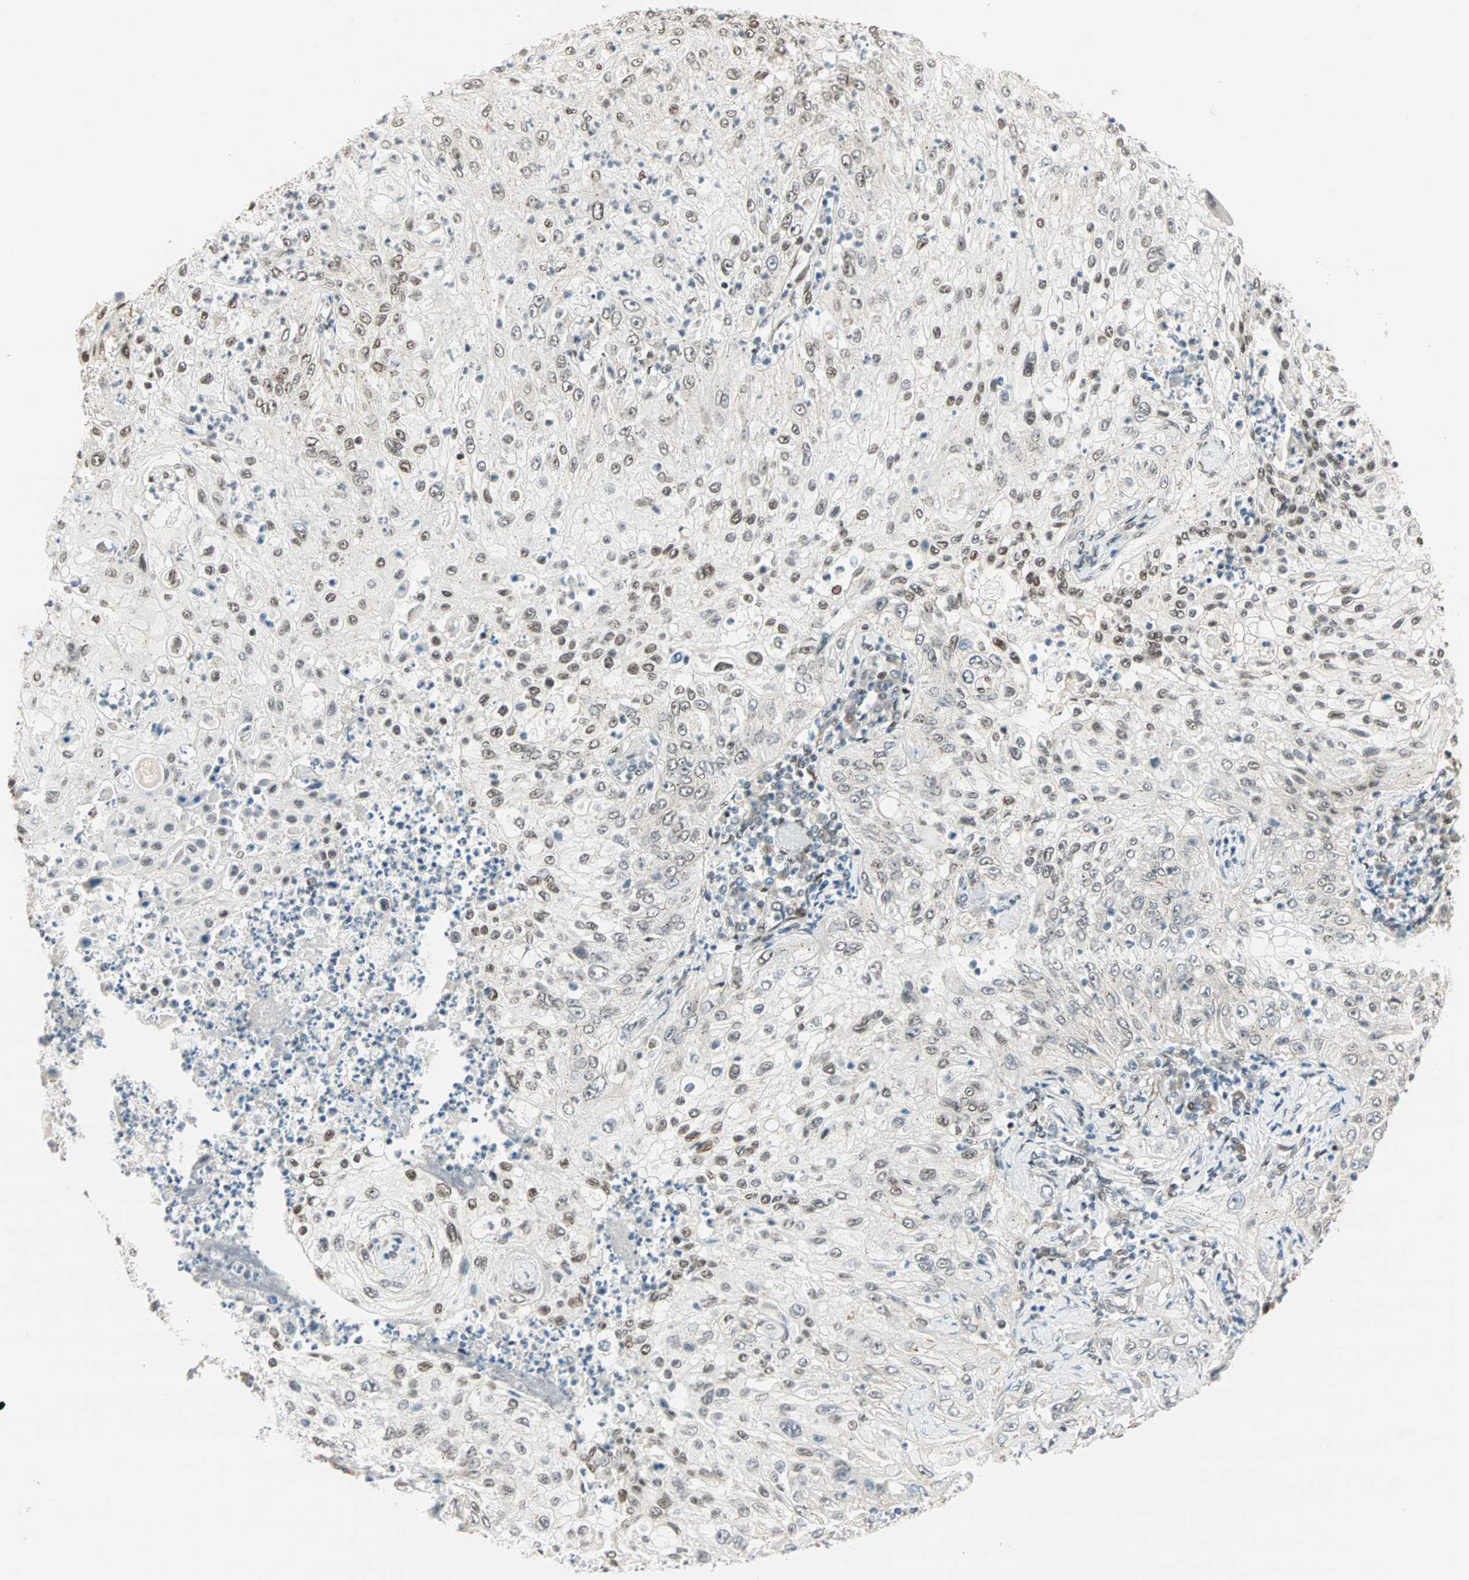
{"staining": {"intensity": "moderate", "quantity": "25%-75%", "location": "nuclear"}, "tissue": "lung cancer", "cell_type": "Tumor cells", "image_type": "cancer", "snomed": [{"axis": "morphology", "description": "Inflammation, NOS"}, {"axis": "morphology", "description": "Squamous cell carcinoma, NOS"}, {"axis": "topography", "description": "Lymph node"}, {"axis": "topography", "description": "Soft tissue"}, {"axis": "topography", "description": "Lung"}], "caption": "Lung squamous cell carcinoma was stained to show a protein in brown. There is medium levels of moderate nuclear staining in about 25%-75% of tumor cells.", "gene": "BLM", "patient": {"sex": "male", "age": 66}}